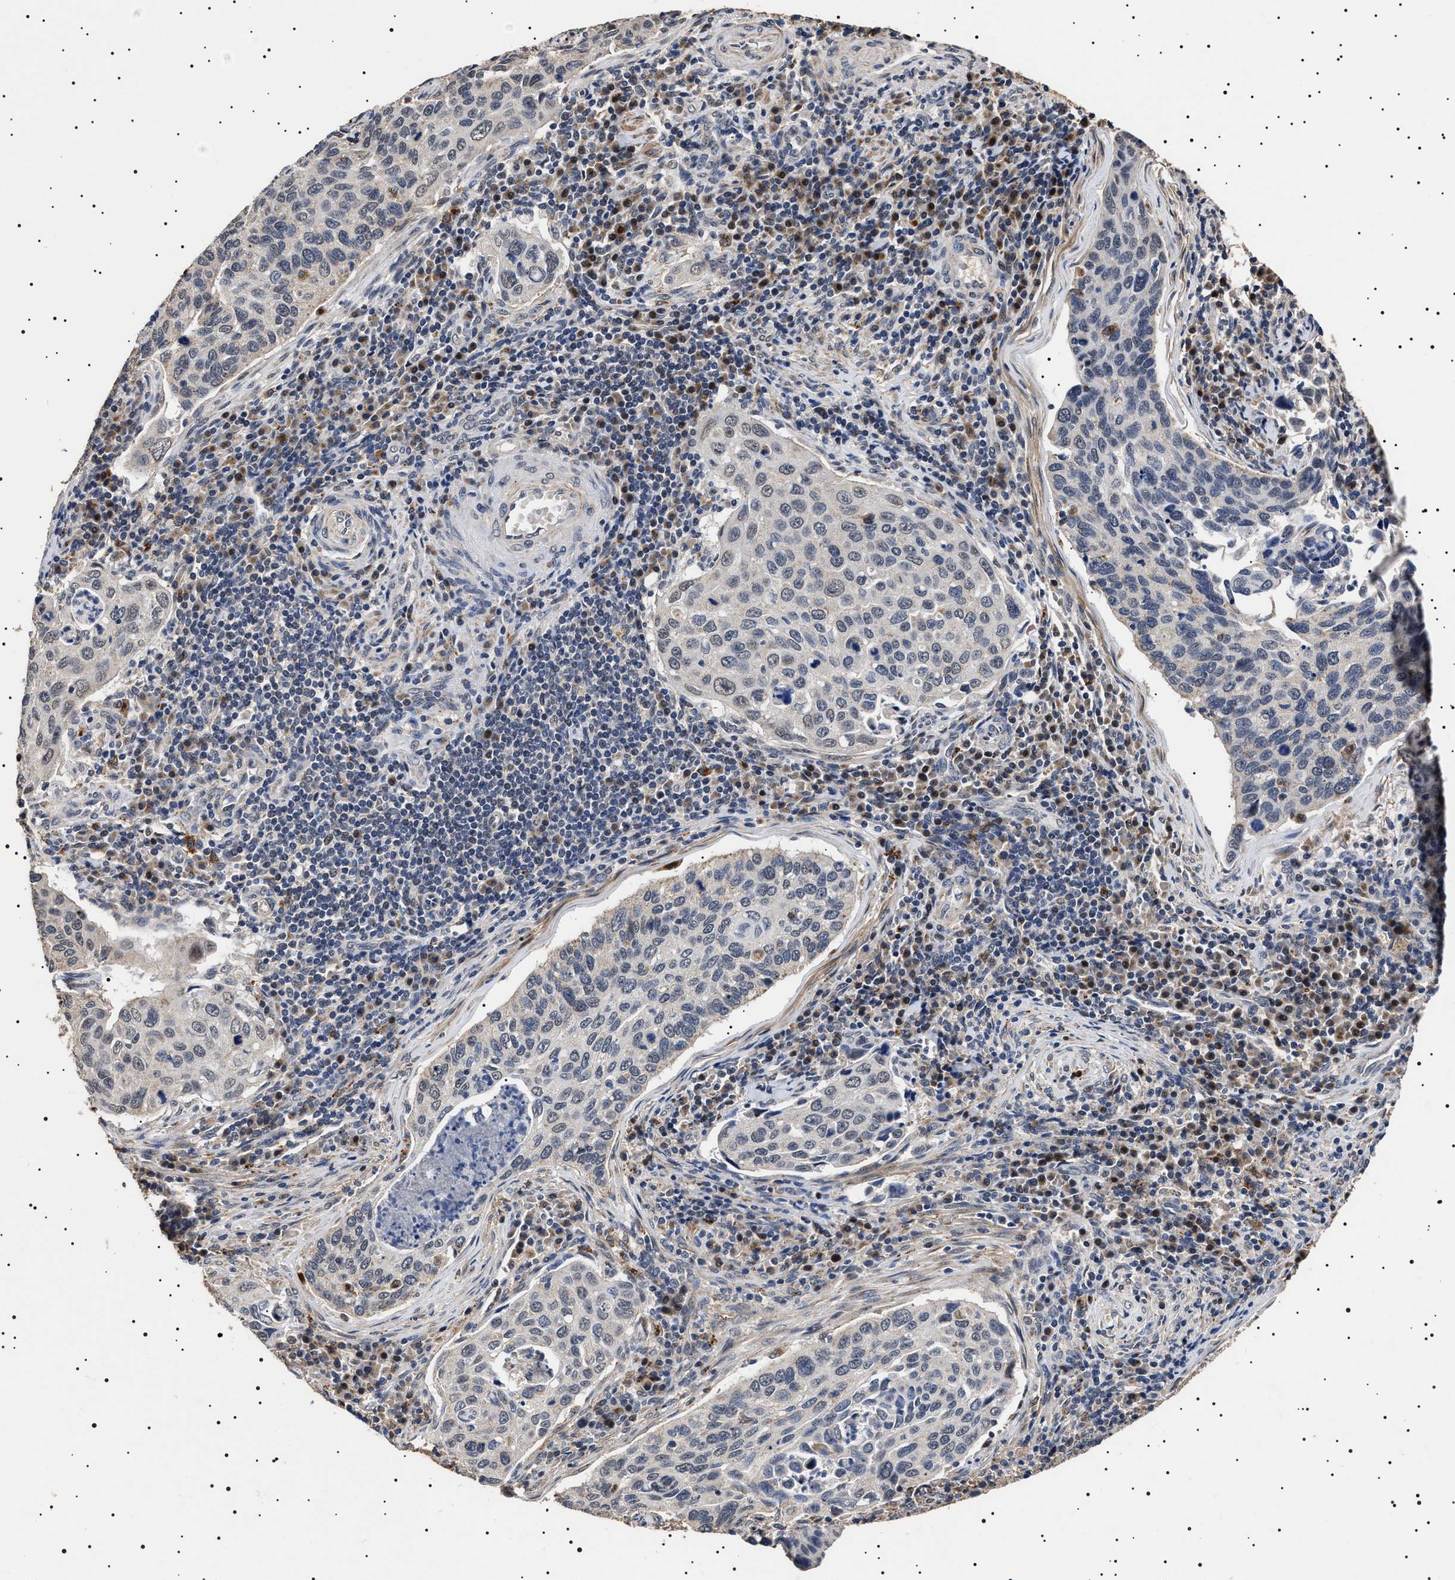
{"staining": {"intensity": "negative", "quantity": "none", "location": "none"}, "tissue": "cervical cancer", "cell_type": "Tumor cells", "image_type": "cancer", "snomed": [{"axis": "morphology", "description": "Squamous cell carcinoma, NOS"}, {"axis": "topography", "description": "Cervix"}], "caption": "Tumor cells are negative for brown protein staining in cervical squamous cell carcinoma.", "gene": "RAB34", "patient": {"sex": "female", "age": 53}}